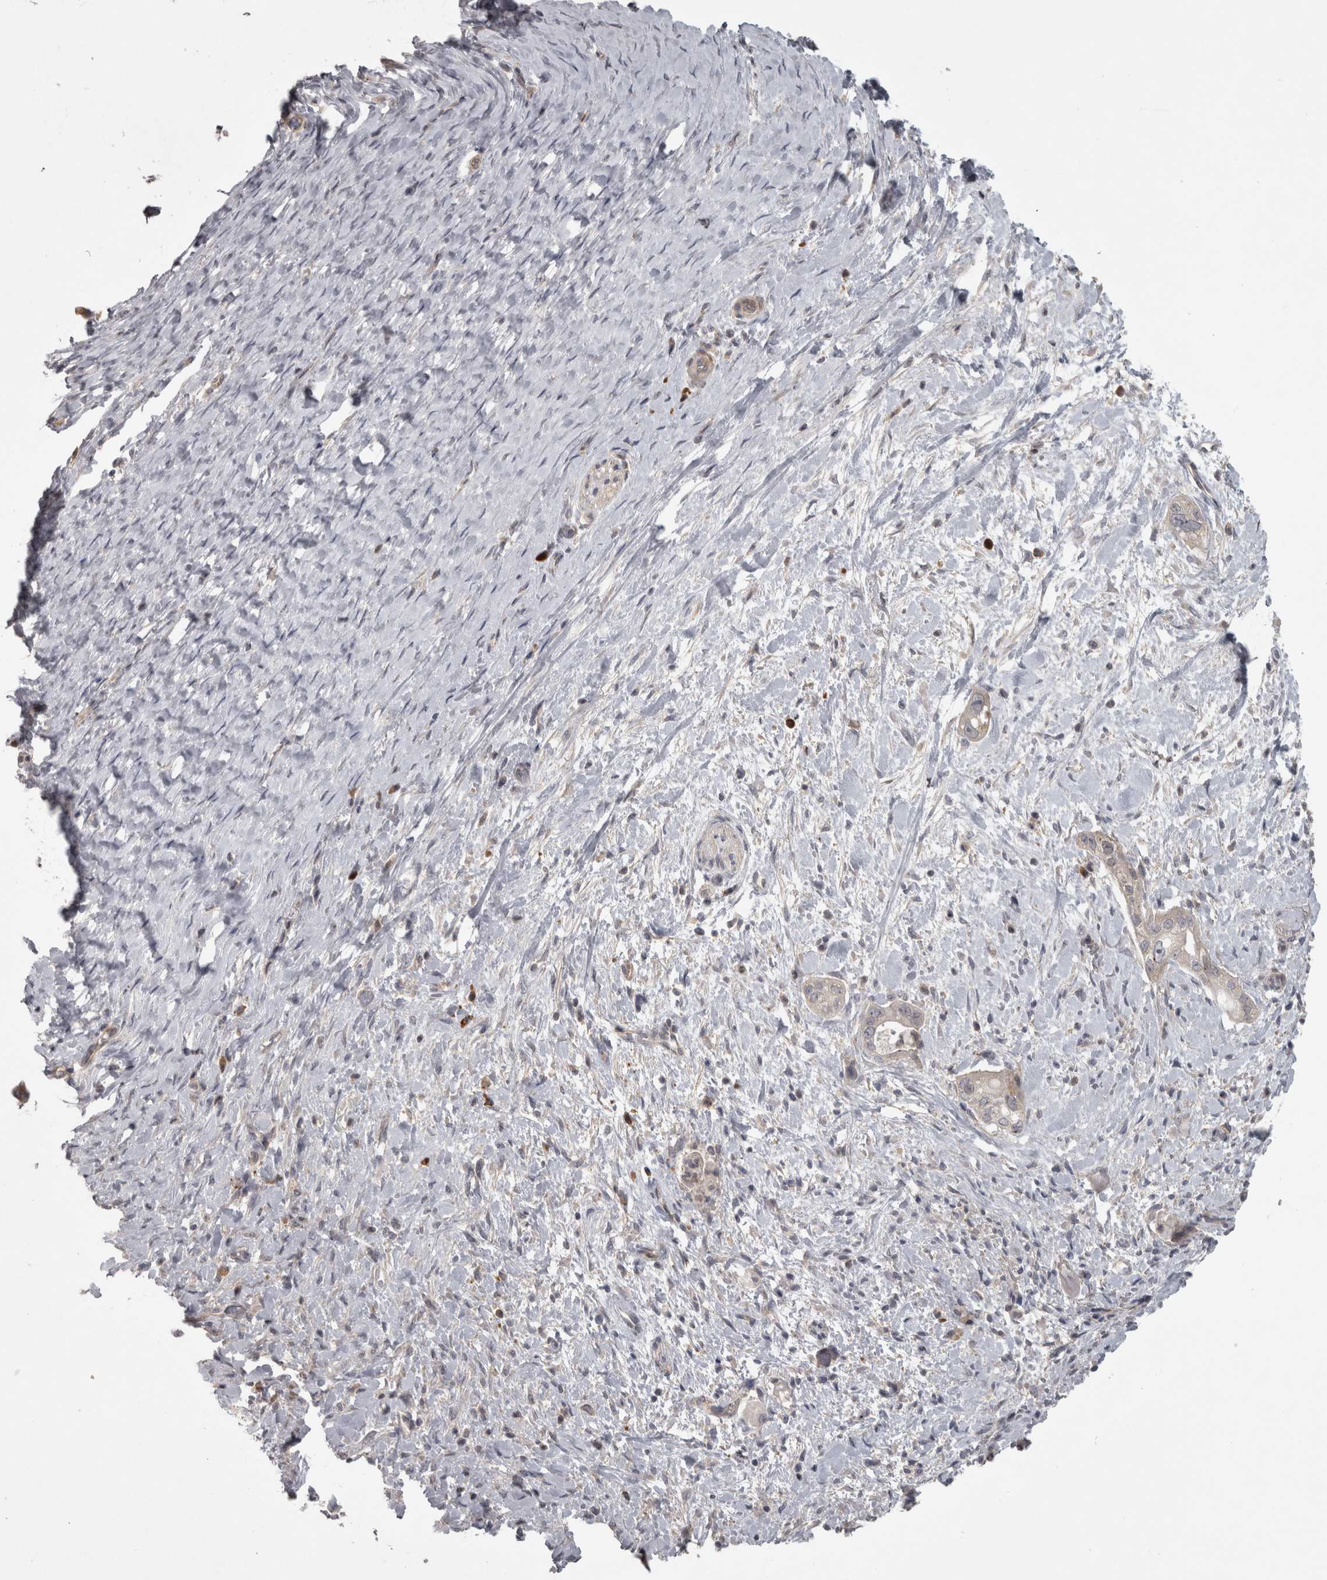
{"staining": {"intensity": "negative", "quantity": "none", "location": "none"}, "tissue": "pancreatic cancer", "cell_type": "Tumor cells", "image_type": "cancer", "snomed": [{"axis": "morphology", "description": "Adenocarcinoma, NOS"}, {"axis": "topography", "description": "Pancreas"}], "caption": "DAB (3,3'-diaminobenzidine) immunohistochemical staining of human pancreatic cancer (adenocarcinoma) exhibits no significant expression in tumor cells.", "gene": "SLCO5A1", "patient": {"sex": "male", "age": 58}}